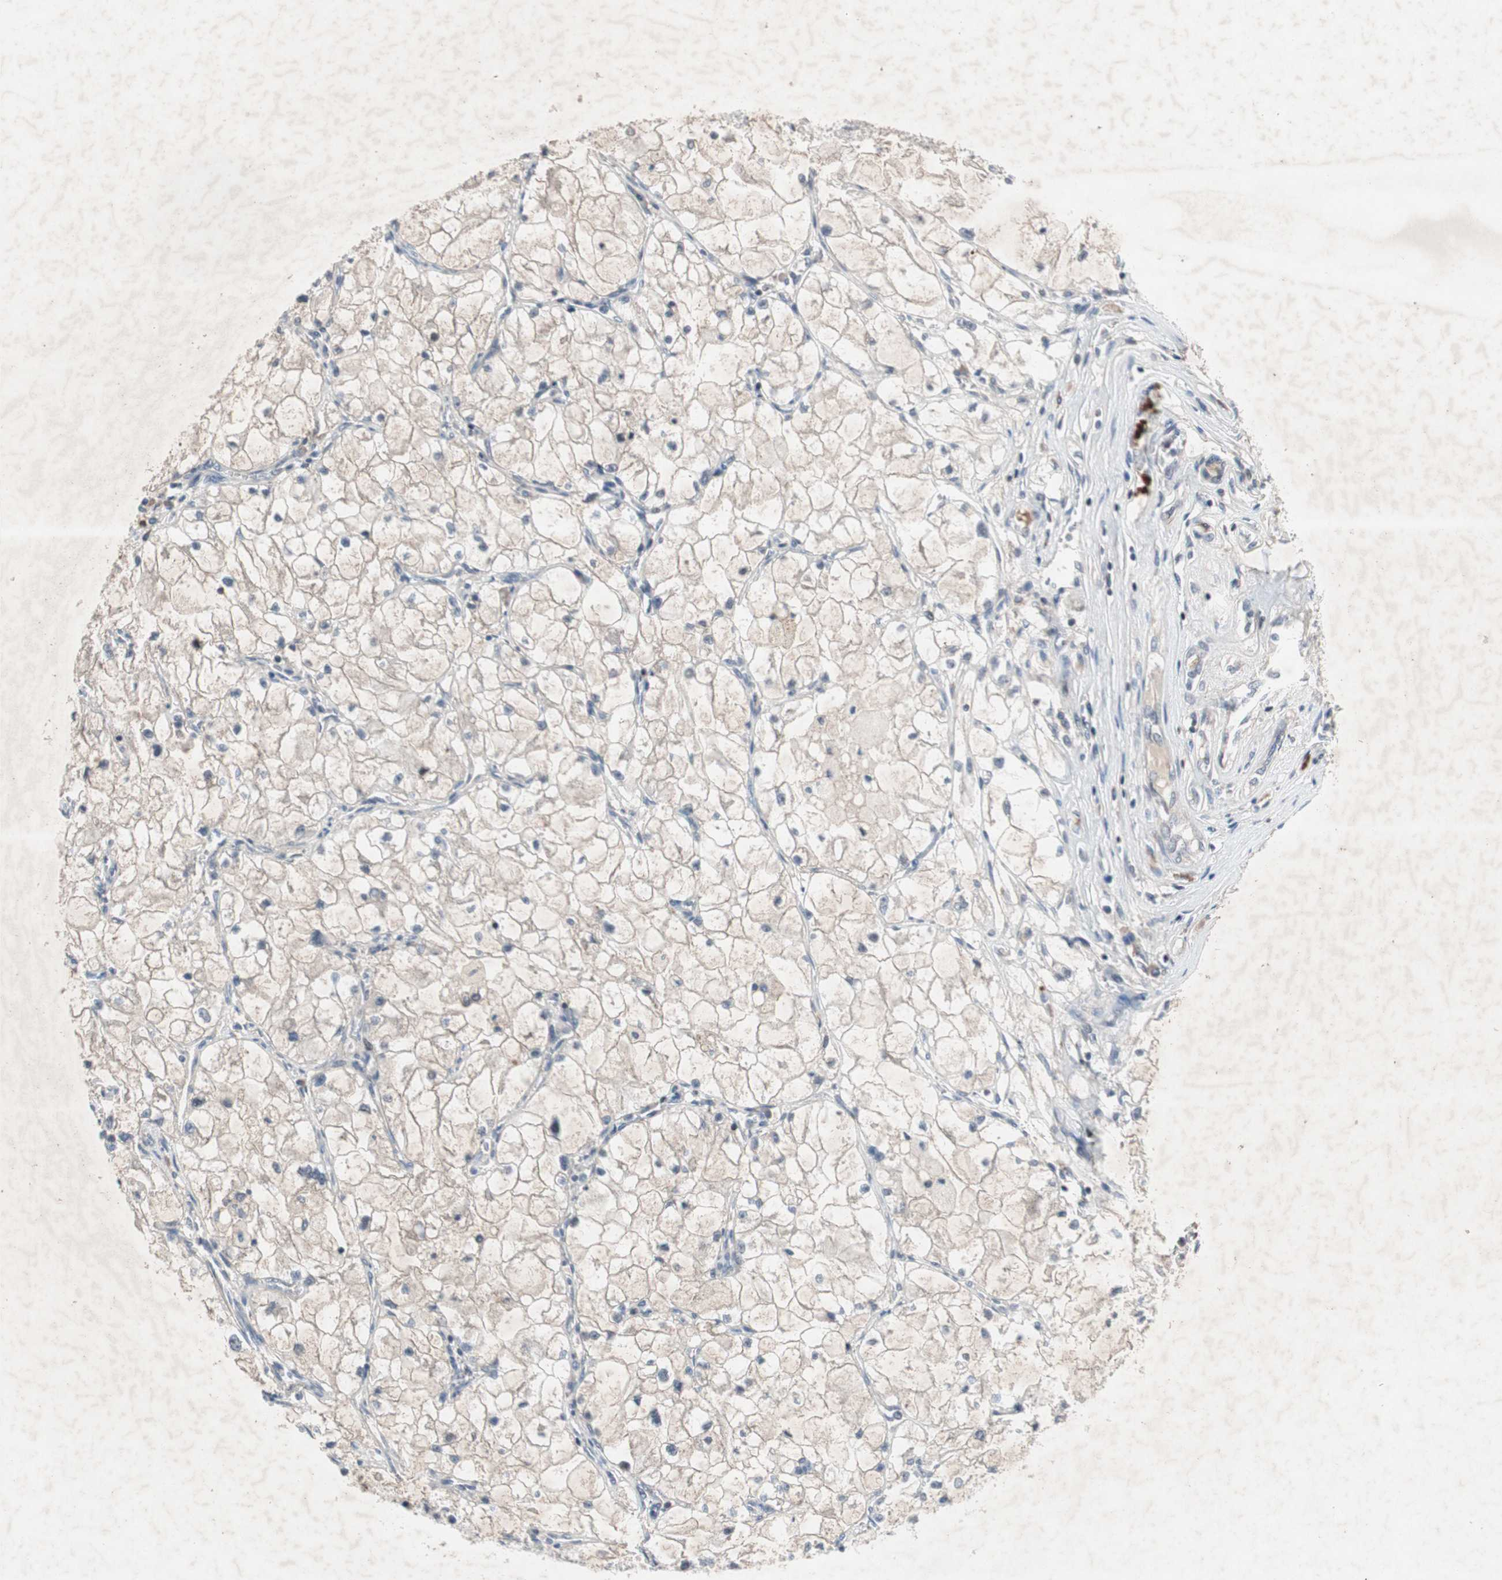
{"staining": {"intensity": "weak", "quantity": "<25%", "location": "cytoplasmic/membranous"}, "tissue": "renal cancer", "cell_type": "Tumor cells", "image_type": "cancer", "snomed": [{"axis": "morphology", "description": "Adenocarcinoma, NOS"}, {"axis": "topography", "description": "Kidney"}], "caption": "High magnification brightfield microscopy of adenocarcinoma (renal) stained with DAB (3,3'-diaminobenzidine) (brown) and counterstained with hematoxylin (blue): tumor cells show no significant staining.", "gene": "MUTYH", "patient": {"sex": "female", "age": 70}}